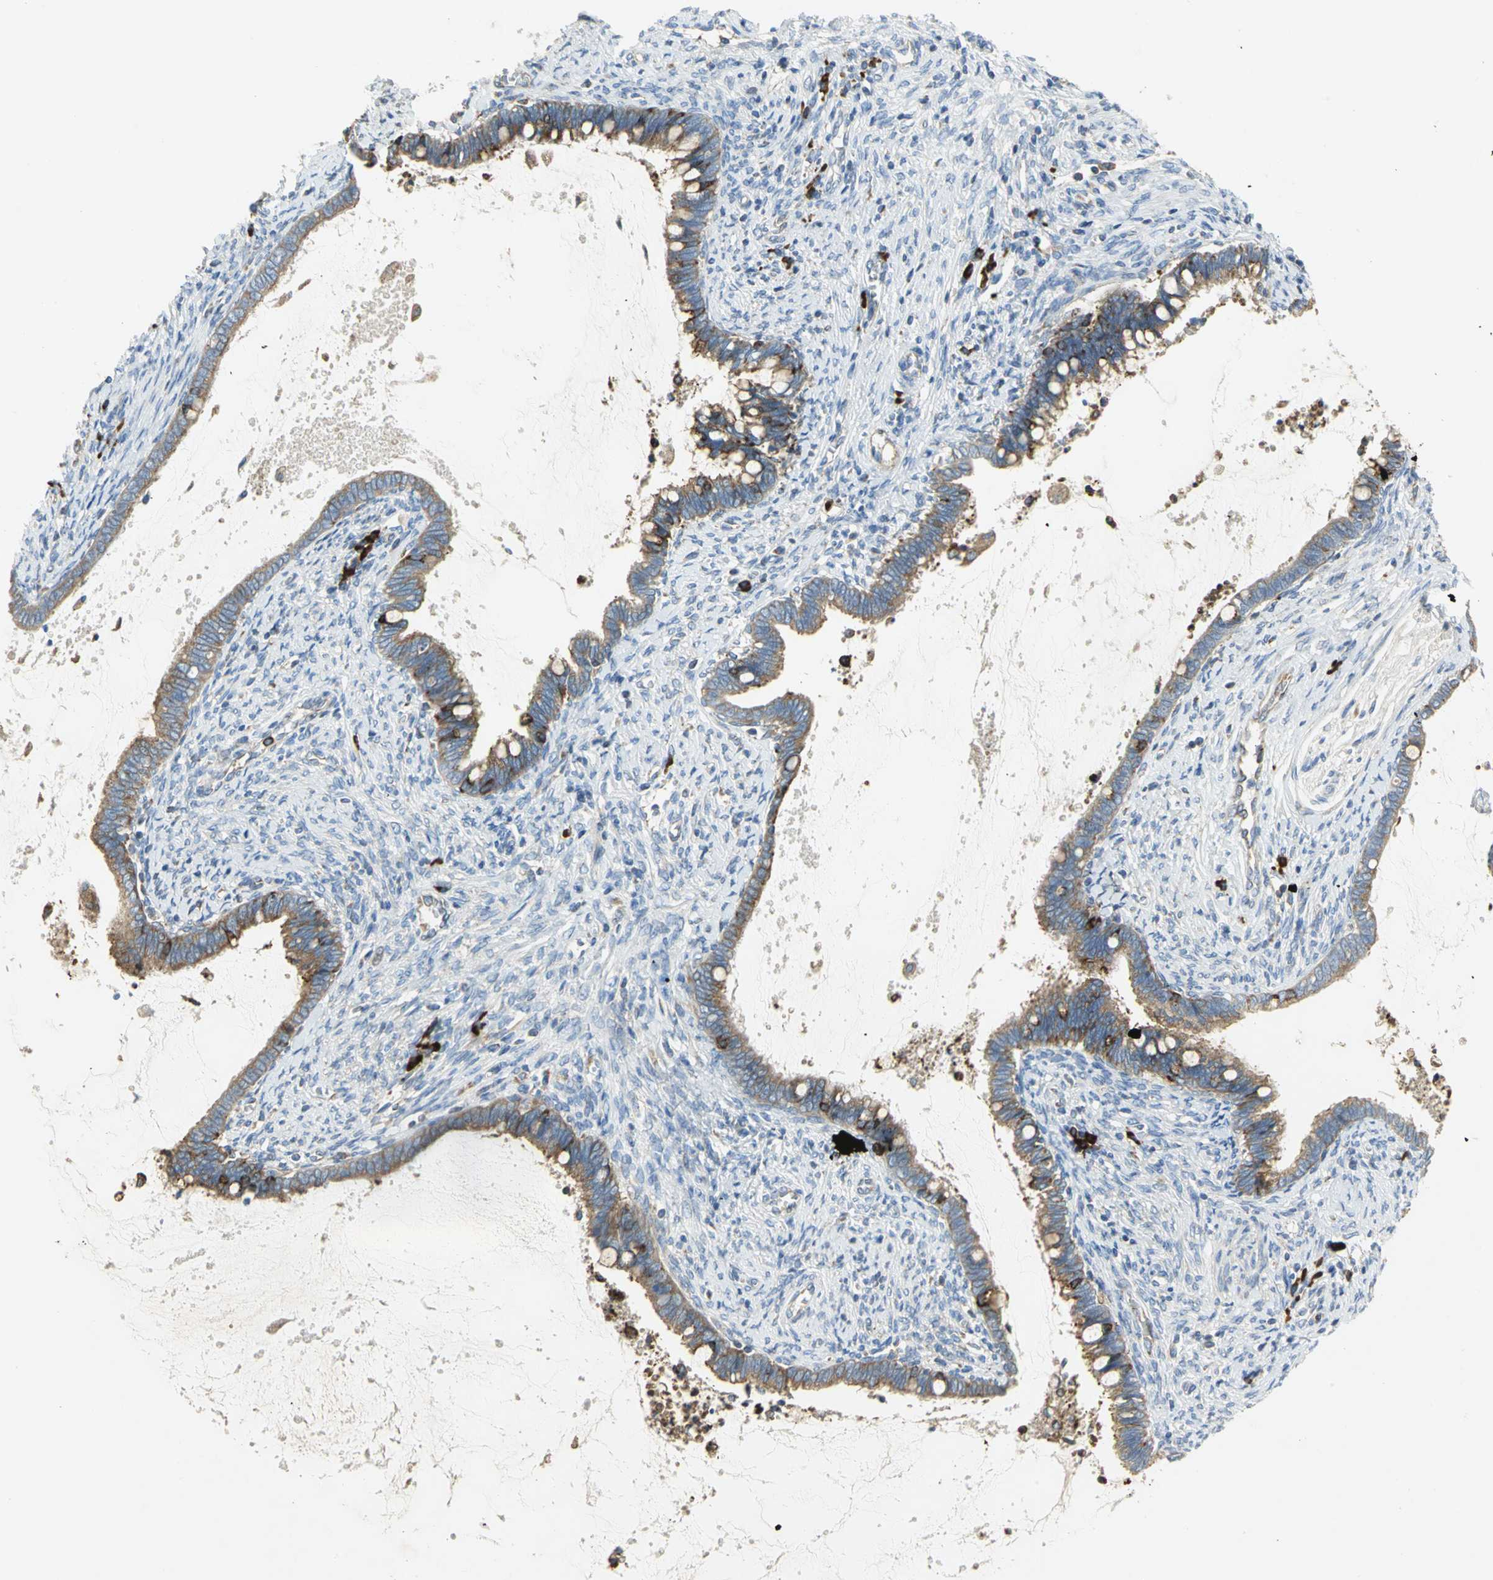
{"staining": {"intensity": "strong", "quantity": ">75%", "location": "cytoplasmic/membranous"}, "tissue": "cervical cancer", "cell_type": "Tumor cells", "image_type": "cancer", "snomed": [{"axis": "morphology", "description": "Adenocarcinoma, NOS"}, {"axis": "topography", "description": "Cervix"}], "caption": "Protein analysis of cervical adenocarcinoma tissue displays strong cytoplasmic/membranous expression in about >75% of tumor cells.", "gene": "TULP4", "patient": {"sex": "female", "age": 44}}